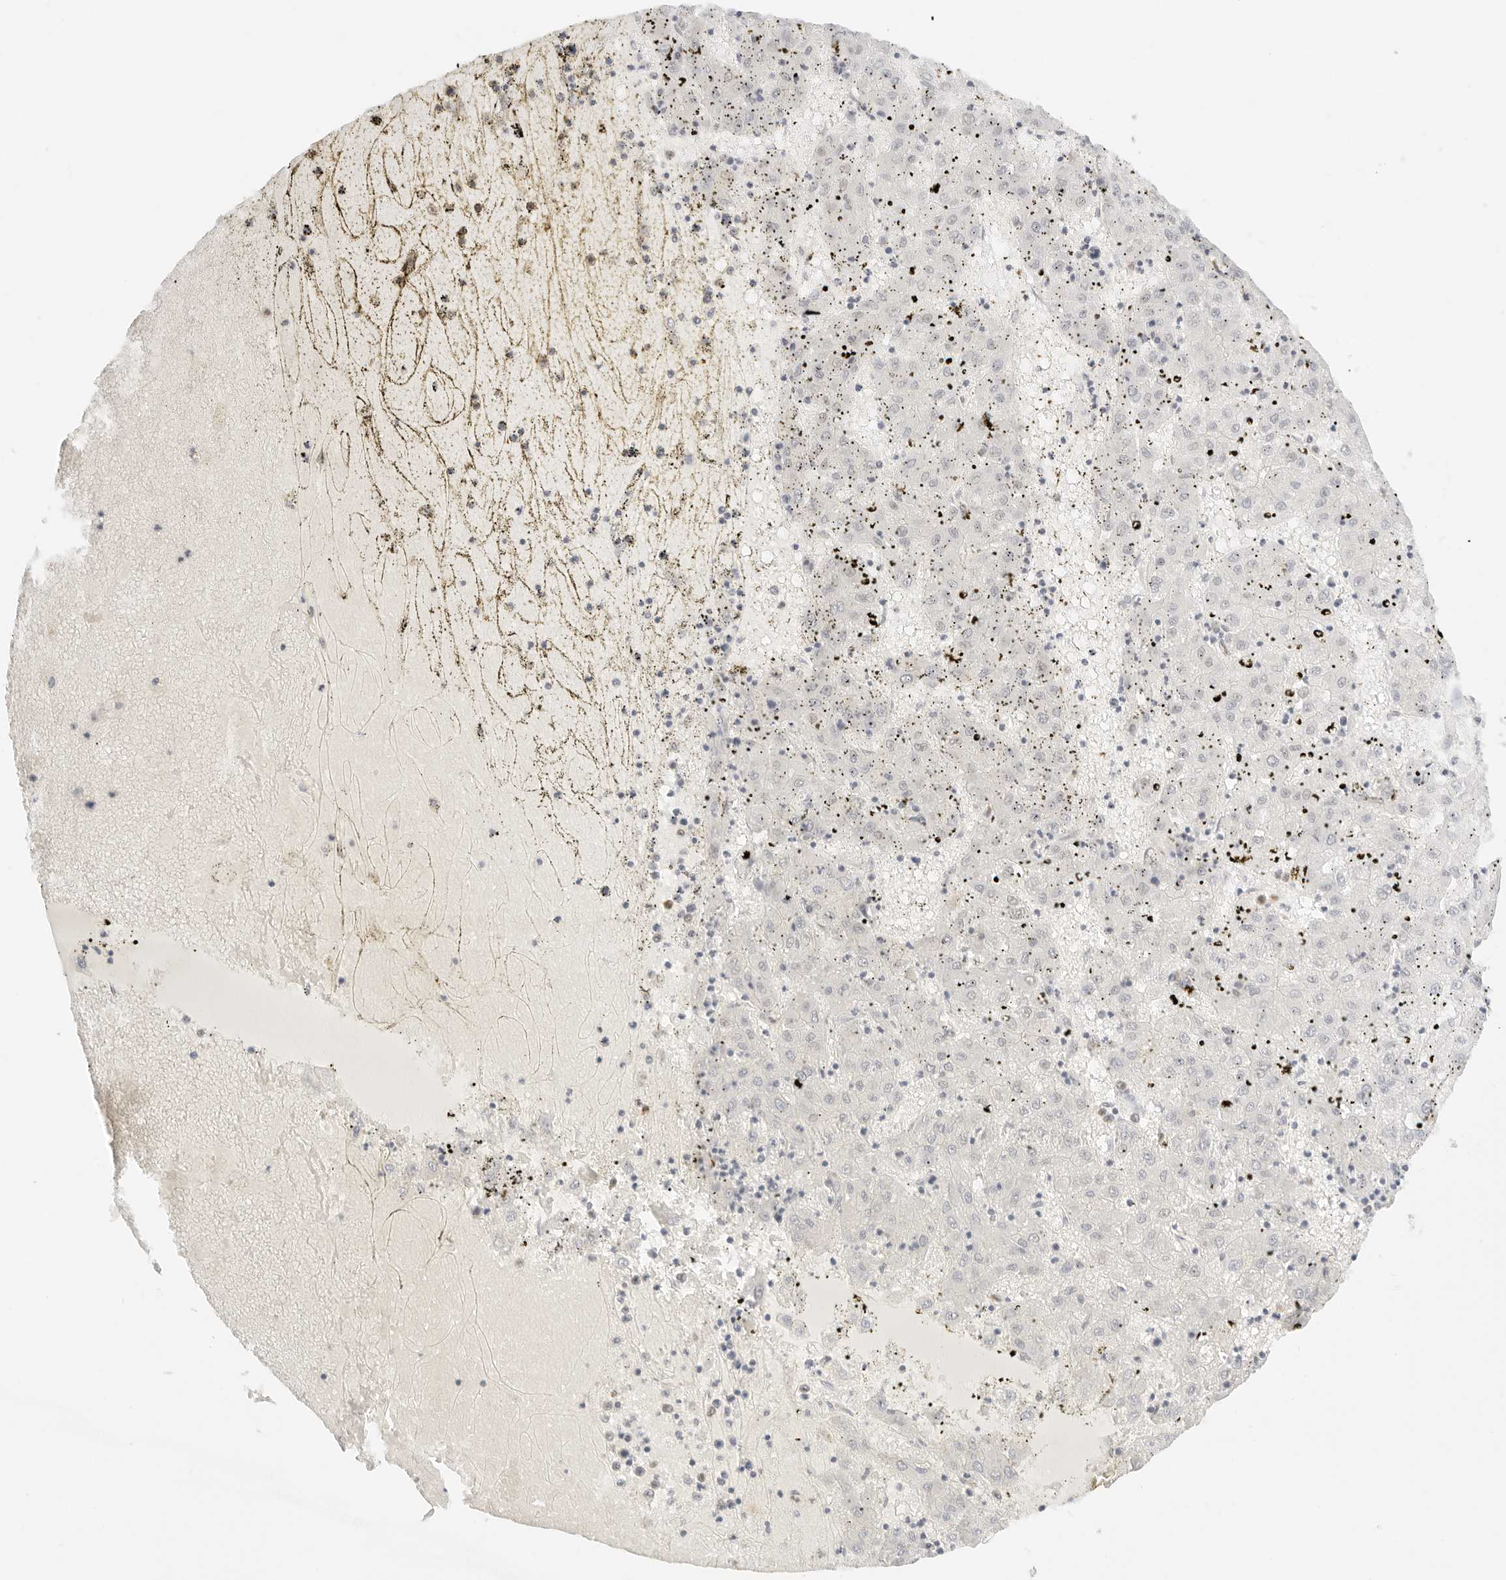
{"staining": {"intensity": "negative", "quantity": "none", "location": "none"}, "tissue": "liver cancer", "cell_type": "Tumor cells", "image_type": "cancer", "snomed": [{"axis": "morphology", "description": "Carcinoma, Hepatocellular, NOS"}, {"axis": "topography", "description": "Liver"}], "caption": "Human liver cancer (hepatocellular carcinoma) stained for a protein using immunohistochemistry exhibits no positivity in tumor cells.", "gene": "POLR3C", "patient": {"sex": "male", "age": 72}}